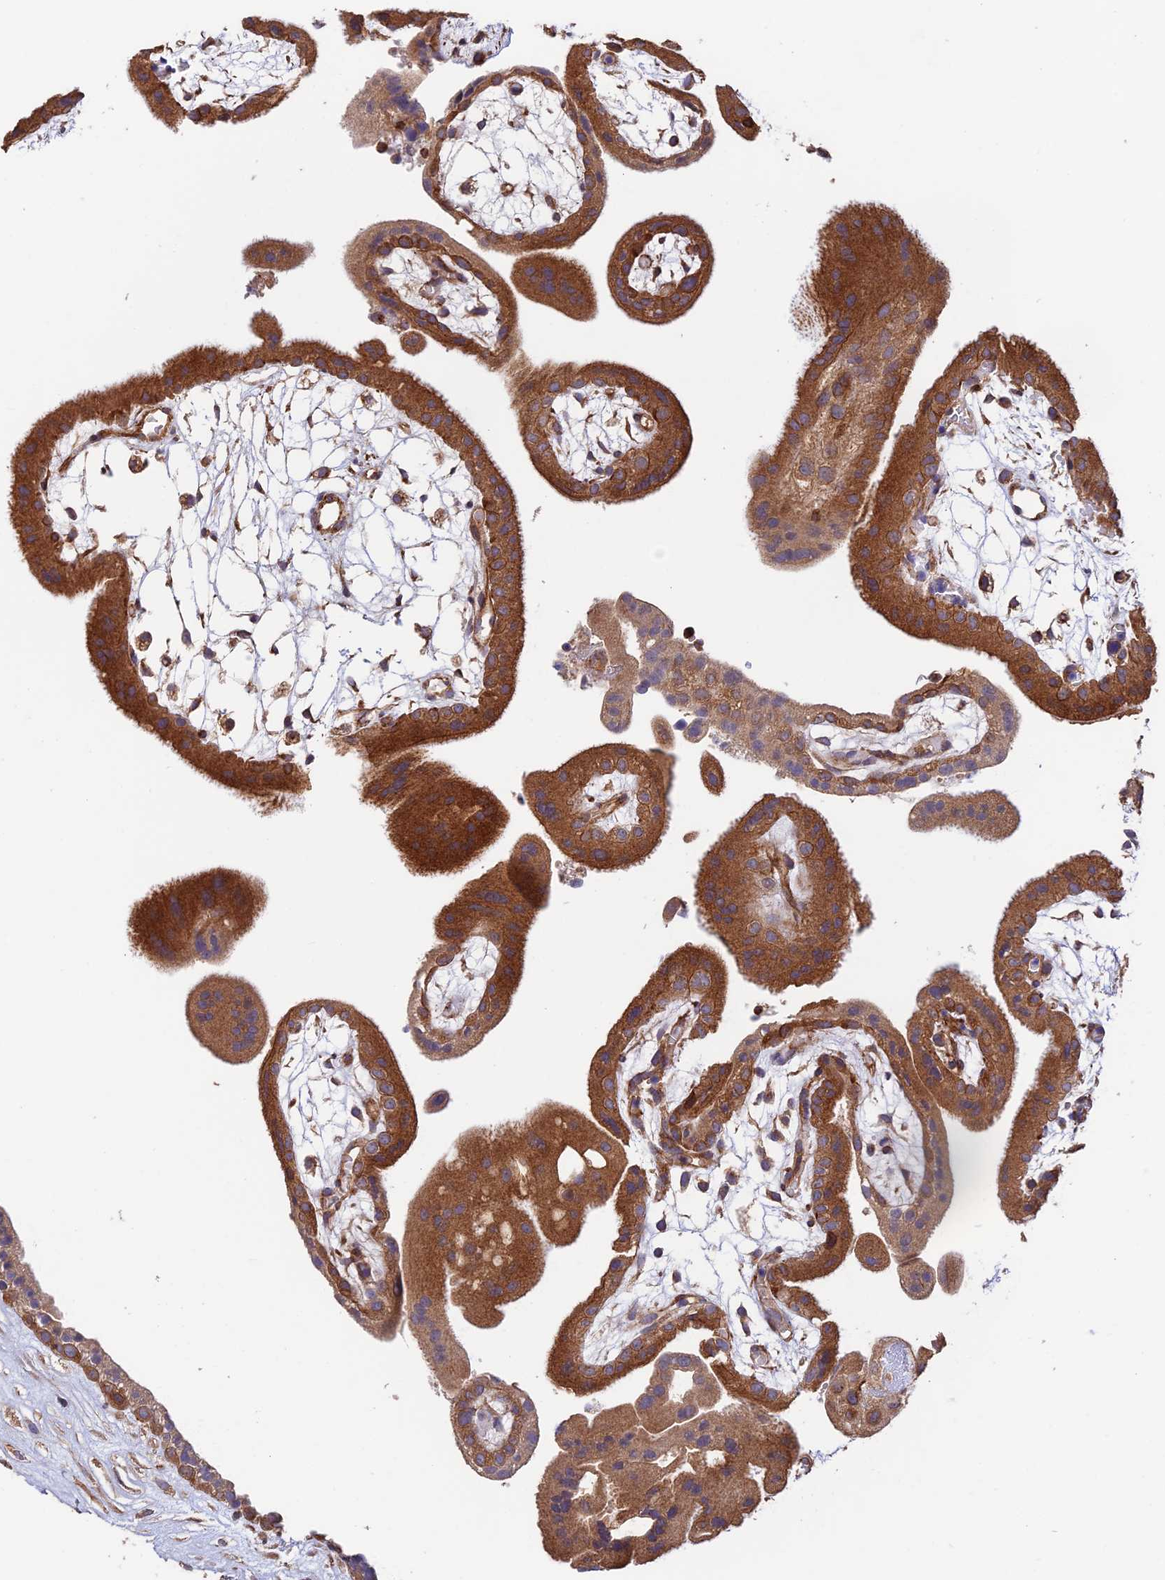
{"staining": {"intensity": "strong", "quantity": ">75%", "location": "cytoplasmic/membranous"}, "tissue": "placenta", "cell_type": "Decidual cells", "image_type": "normal", "snomed": [{"axis": "morphology", "description": "Normal tissue, NOS"}, {"axis": "topography", "description": "Placenta"}], "caption": "Brown immunohistochemical staining in benign human placenta reveals strong cytoplasmic/membranous expression in about >75% of decidual cells.", "gene": "EMC3", "patient": {"sex": "female", "age": 18}}